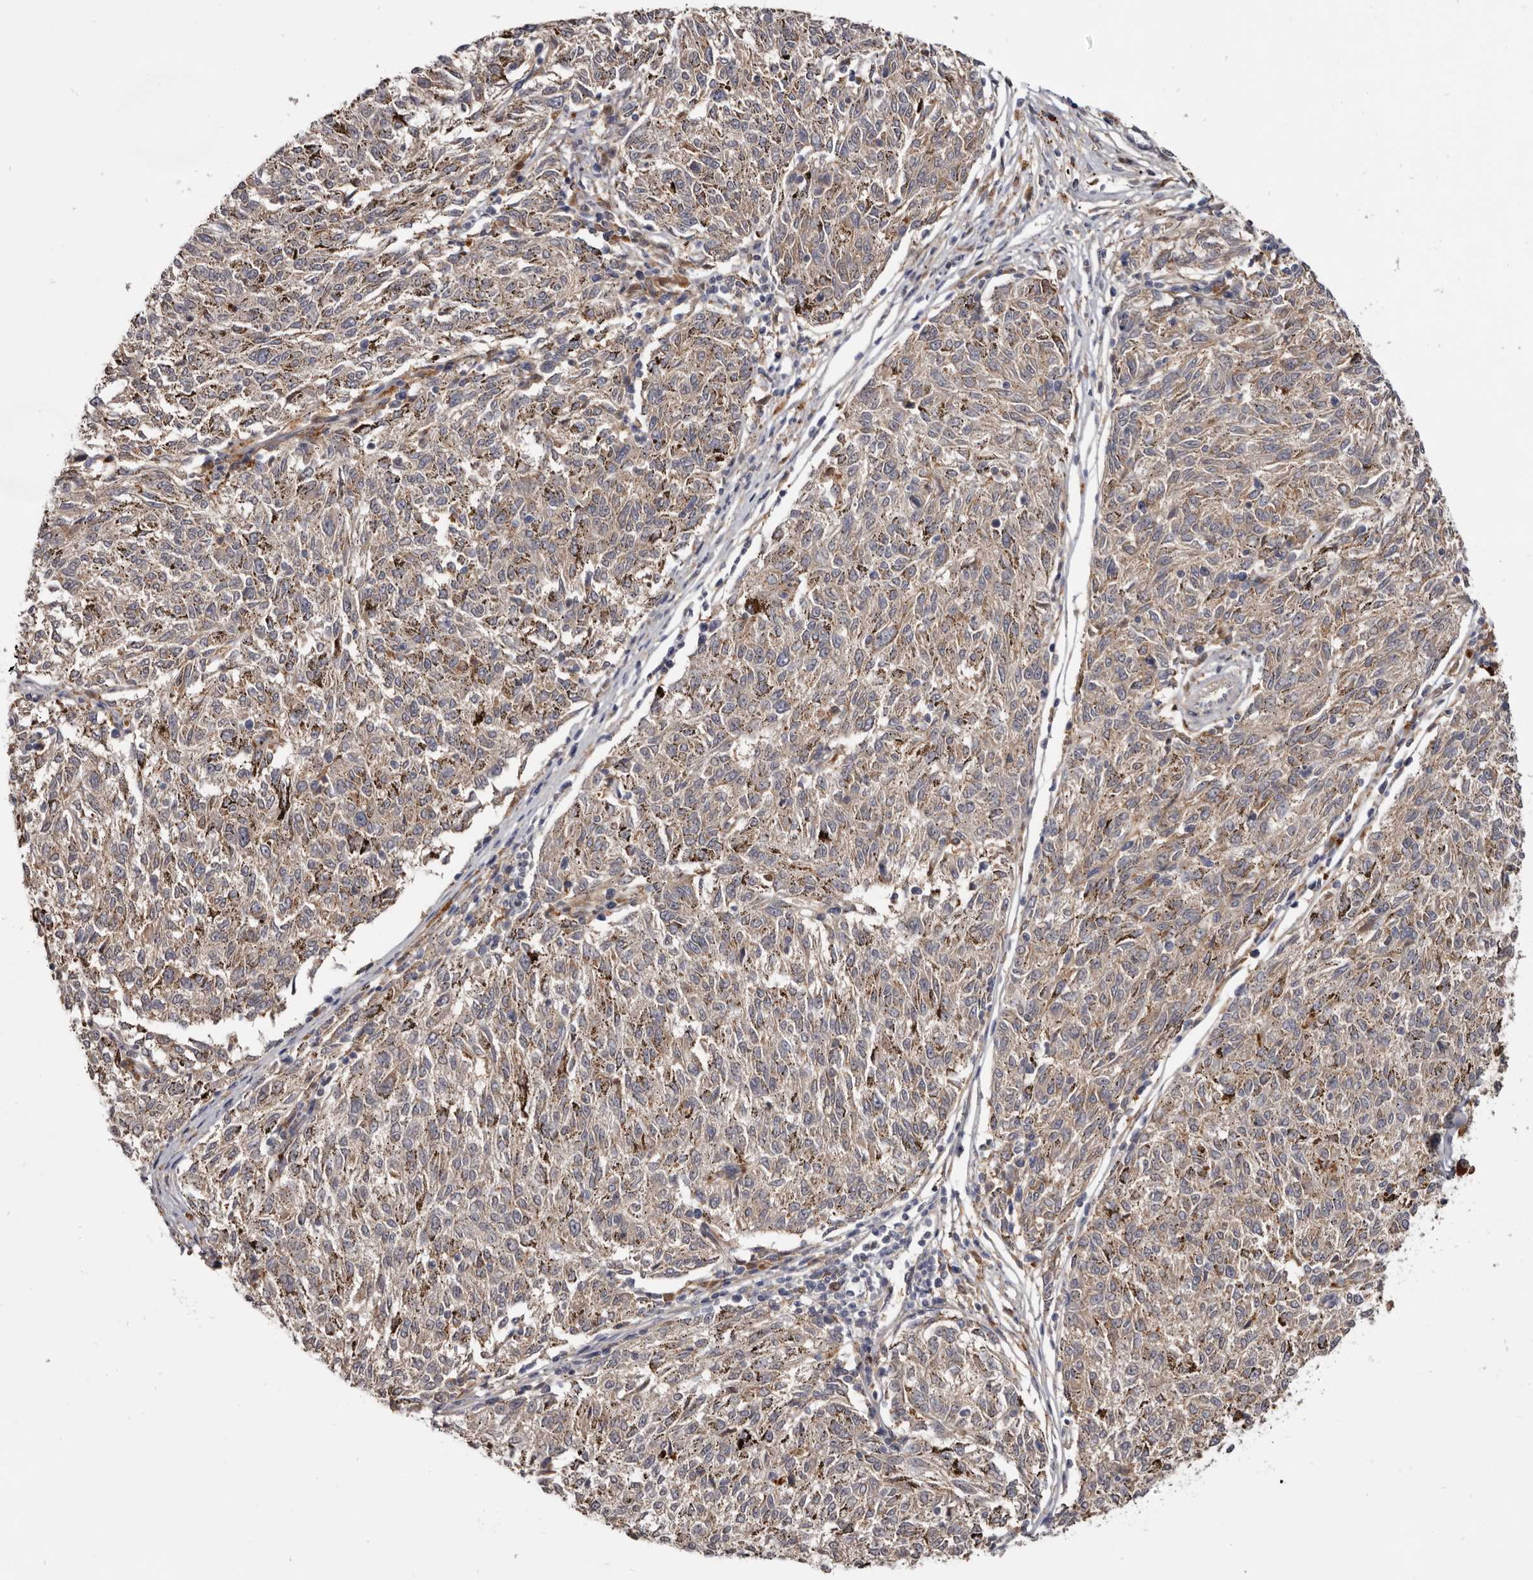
{"staining": {"intensity": "weak", "quantity": "25%-75%", "location": "cytoplasmic/membranous"}, "tissue": "melanoma", "cell_type": "Tumor cells", "image_type": "cancer", "snomed": [{"axis": "morphology", "description": "Malignant melanoma, NOS"}, {"axis": "topography", "description": "Skin"}], "caption": "An immunohistochemistry photomicrograph of tumor tissue is shown. Protein staining in brown shows weak cytoplasmic/membranous positivity in malignant melanoma within tumor cells.", "gene": "NENF", "patient": {"sex": "female", "age": 72}}